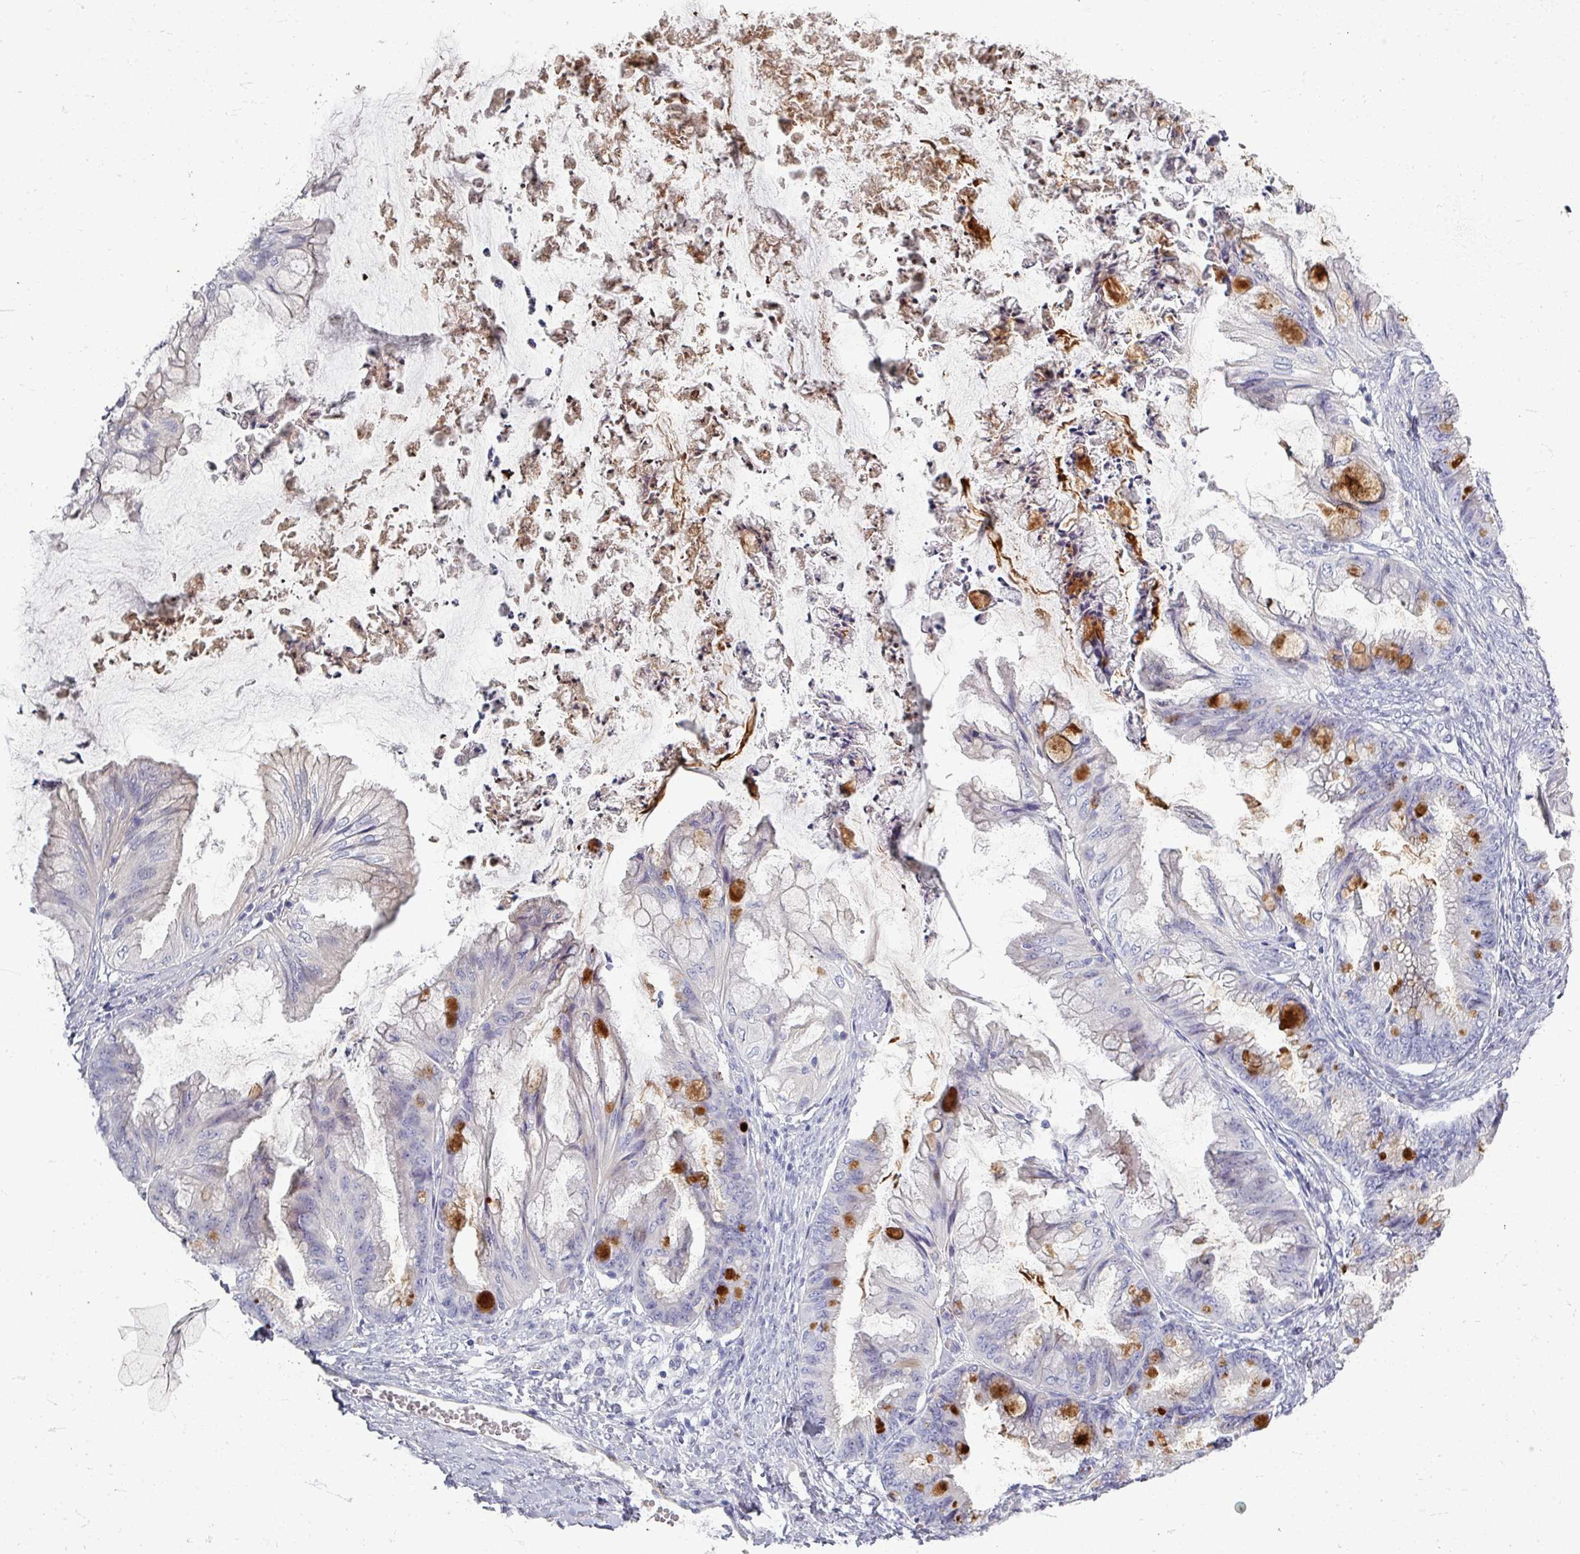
{"staining": {"intensity": "strong", "quantity": "<25%", "location": "cytoplasmic/membranous"}, "tissue": "ovarian cancer", "cell_type": "Tumor cells", "image_type": "cancer", "snomed": [{"axis": "morphology", "description": "Cystadenocarcinoma, mucinous, NOS"}, {"axis": "topography", "description": "Ovary"}], "caption": "About <25% of tumor cells in human mucinous cystadenocarcinoma (ovarian) demonstrate strong cytoplasmic/membranous protein expression as visualized by brown immunohistochemical staining.", "gene": "ZNF878", "patient": {"sex": "female", "age": 35}}